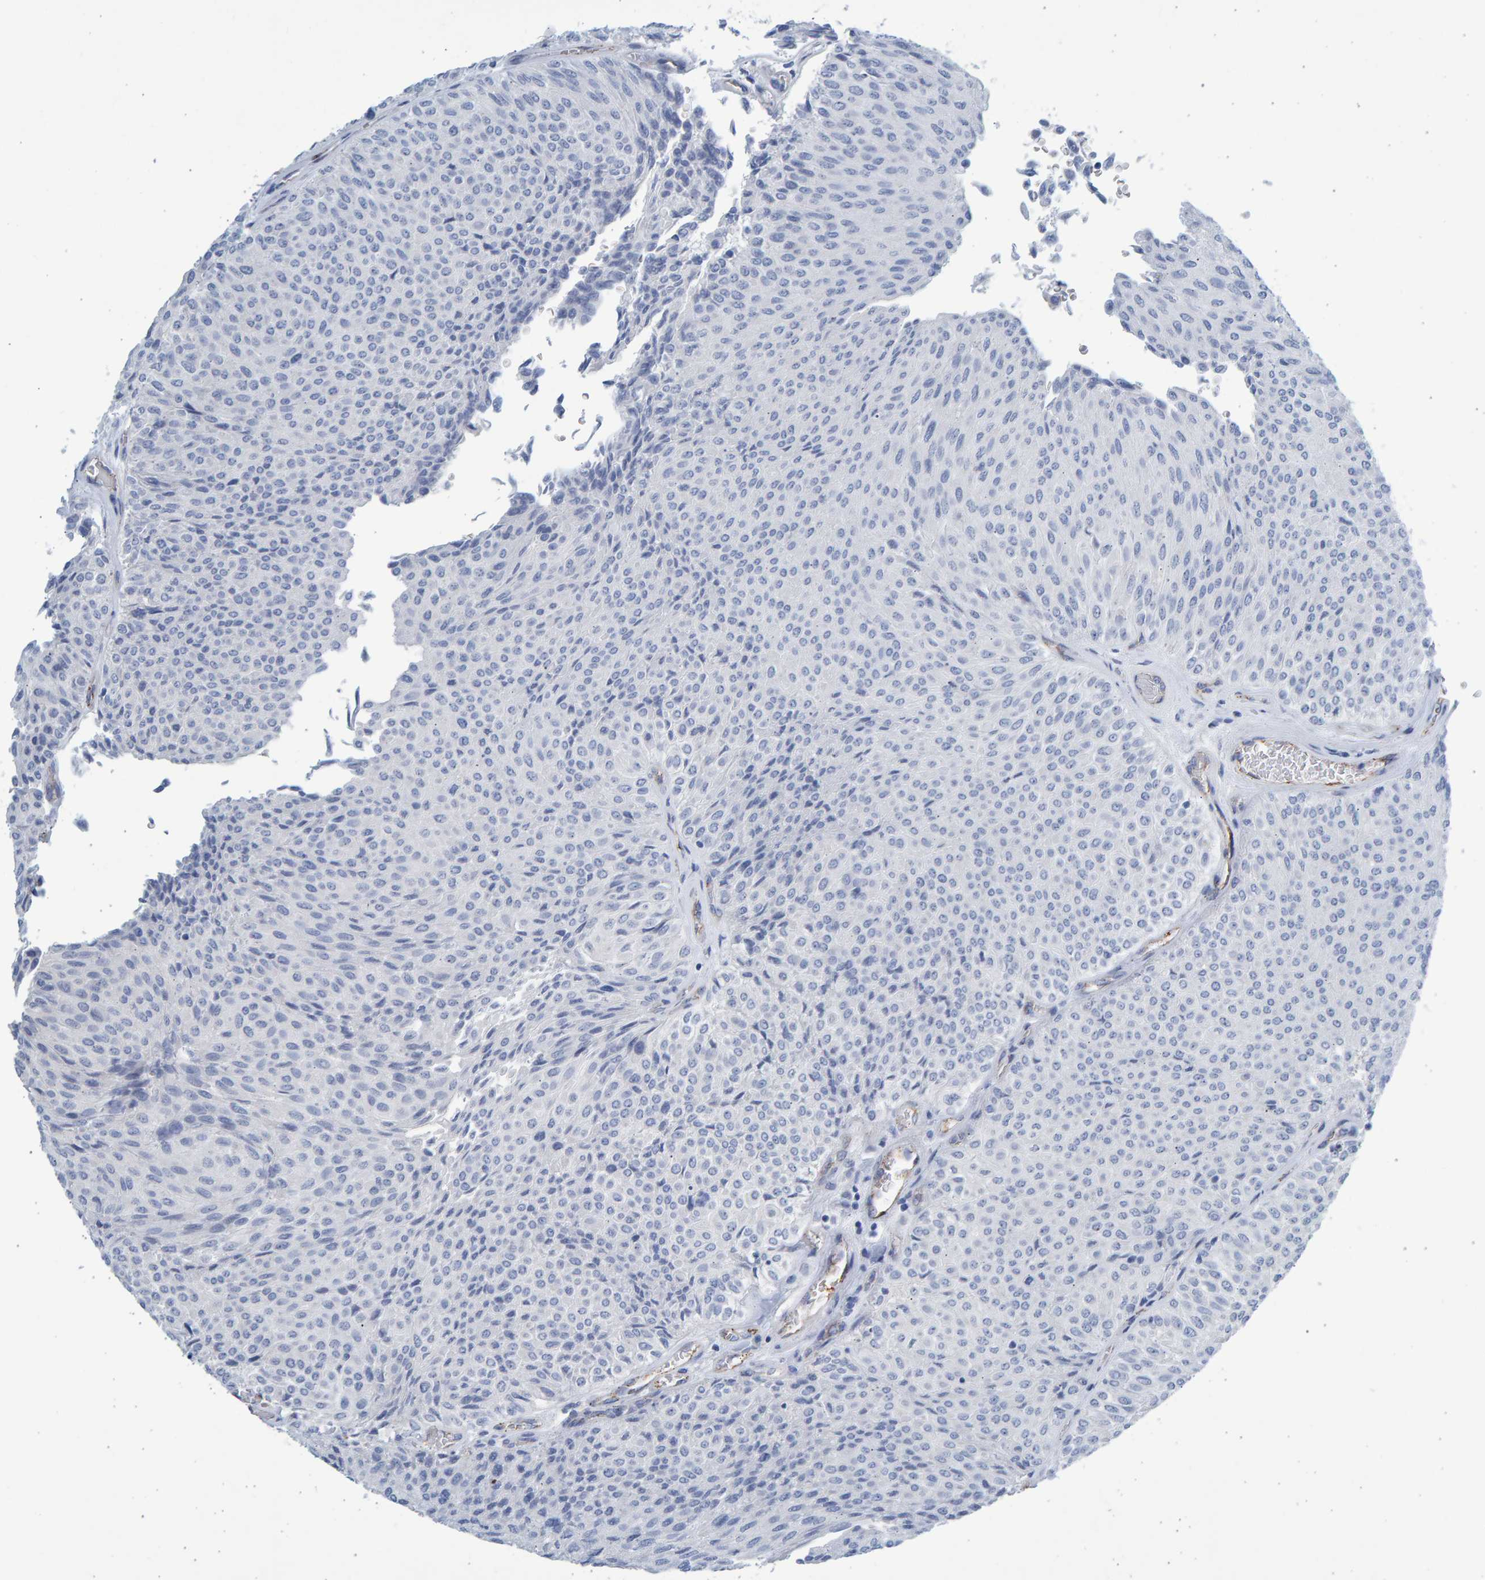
{"staining": {"intensity": "negative", "quantity": "none", "location": "none"}, "tissue": "urothelial cancer", "cell_type": "Tumor cells", "image_type": "cancer", "snomed": [{"axis": "morphology", "description": "Urothelial carcinoma, Low grade"}, {"axis": "topography", "description": "Urinary bladder"}], "caption": "Micrograph shows no significant protein expression in tumor cells of urothelial cancer.", "gene": "SLC34A3", "patient": {"sex": "male", "age": 78}}